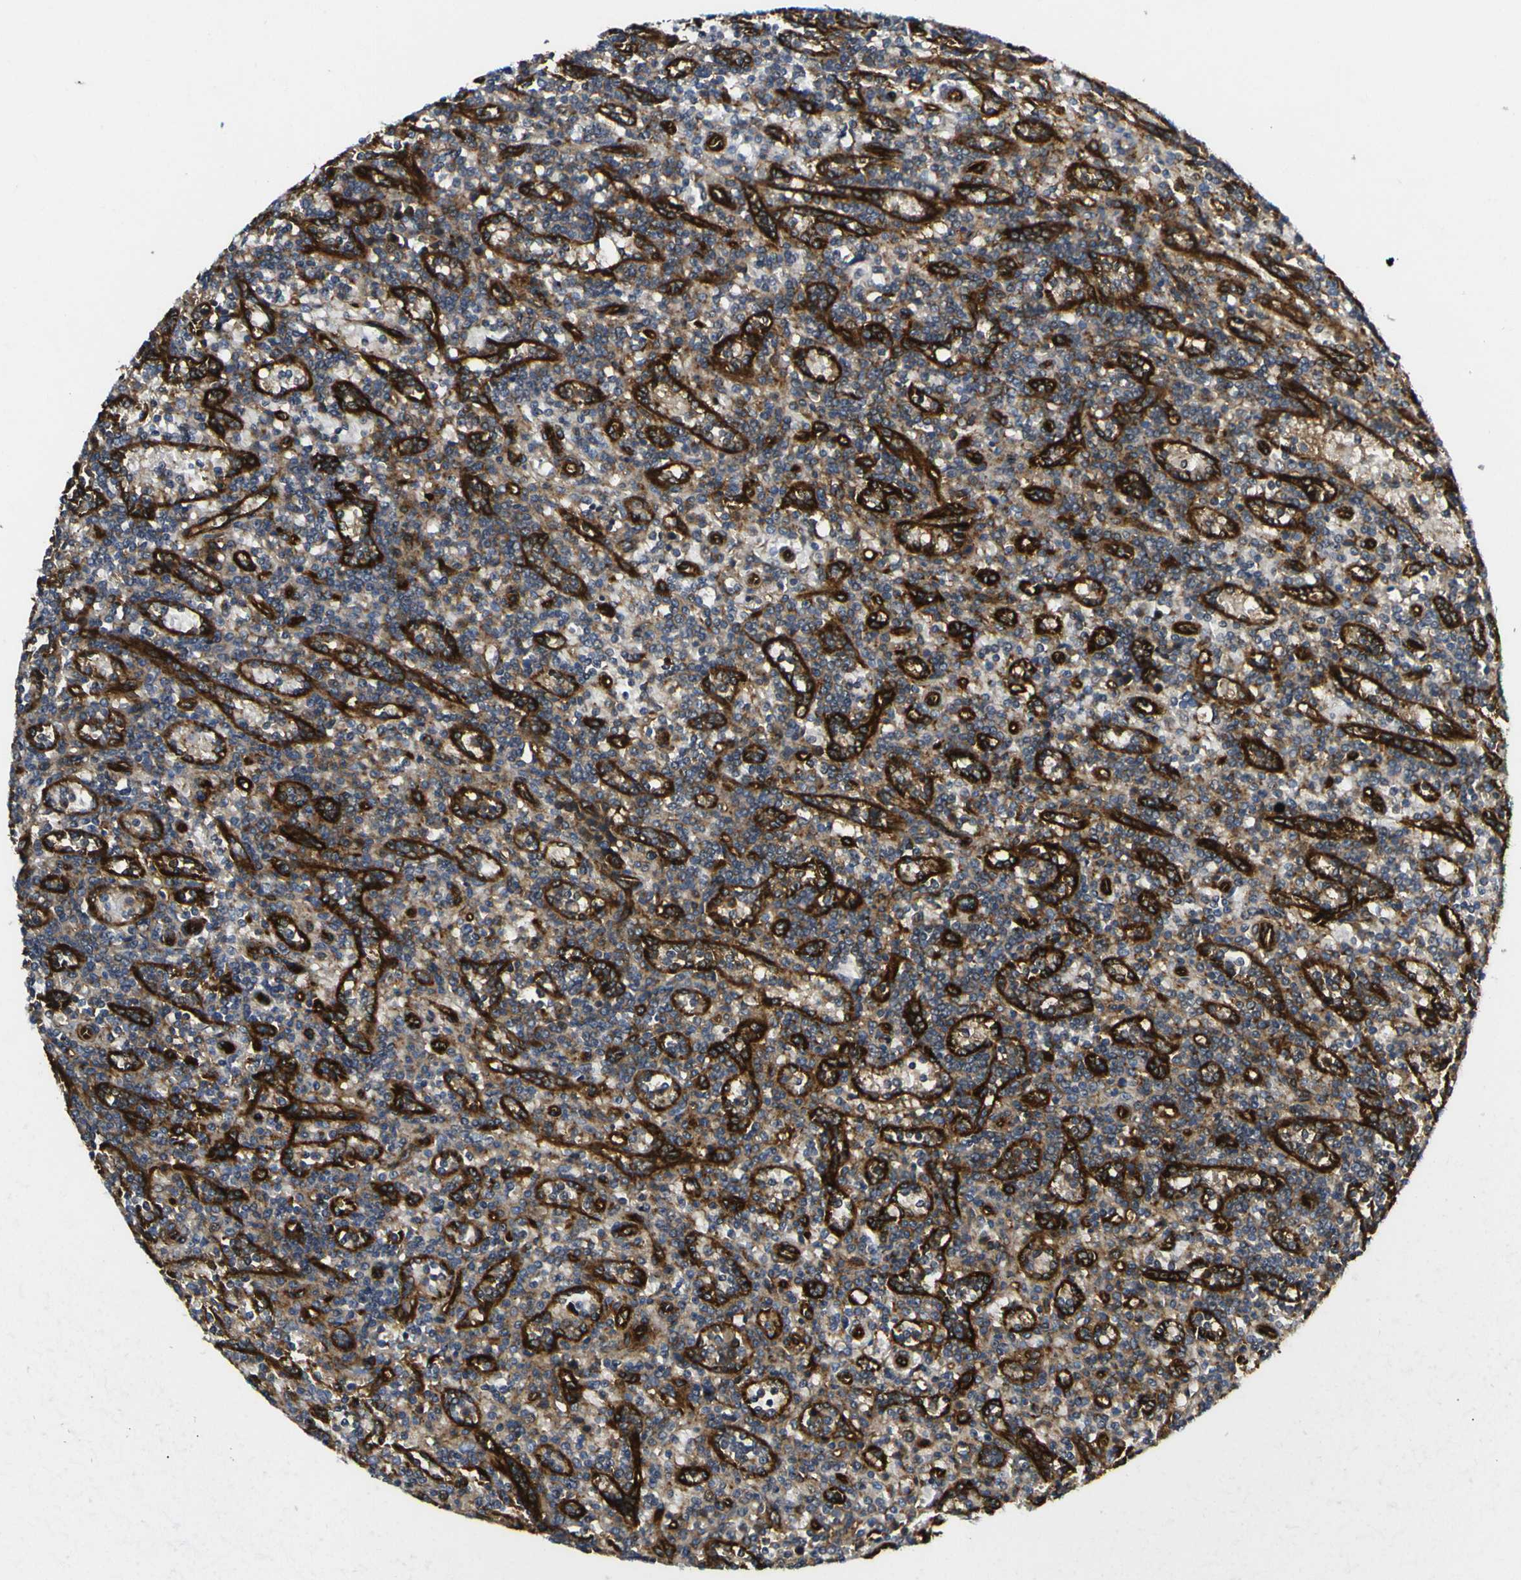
{"staining": {"intensity": "weak", "quantity": ">75%", "location": "cytoplasmic/membranous"}, "tissue": "lymphoma", "cell_type": "Tumor cells", "image_type": "cancer", "snomed": [{"axis": "morphology", "description": "Malignant lymphoma, non-Hodgkin's type, Low grade"}, {"axis": "topography", "description": "Spleen"}], "caption": "Immunohistochemical staining of human lymphoma reveals weak cytoplasmic/membranous protein positivity in about >75% of tumor cells. (DAB (3,3'-diaminobenzidine) = brown stain, brightfield microscopy at high magnification).", "gene": "ECE1", "patient": {"sex": "male", "age": 73}}